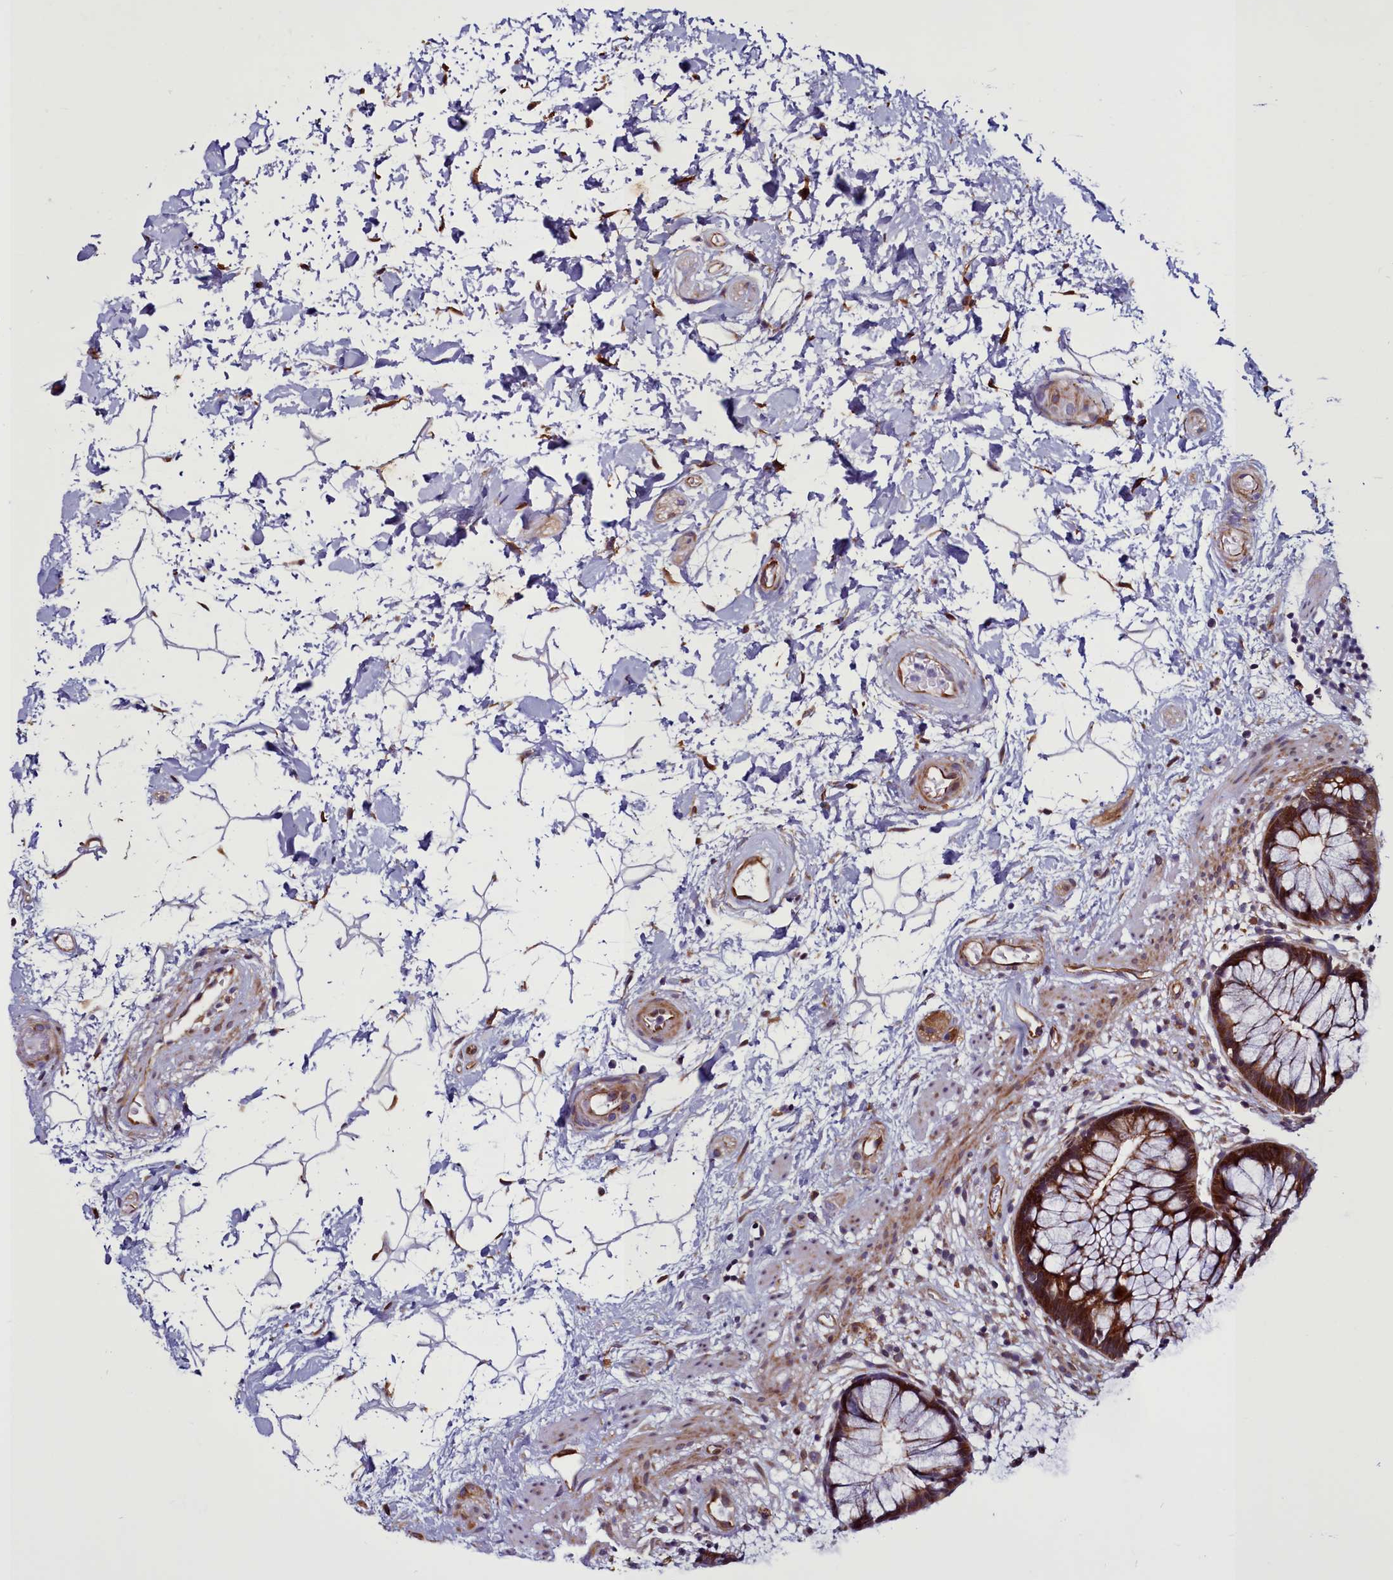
{"staining": {"intensity": "strong", "quantity": ">75%", "location": "cytoplasmic/membranous"}, "tissue": "rectum", "cell_type": "Glandular cells", "image_type": "normal", "snomed": [{"axis": "morphology", "description": "Normal tissue, NOS"}, {"axis": "topography", "description": "Rectum"}], "caption": "Immunohistochemical staining of unremarkable human rectum reveals high levels of strong cytoplasmic/membranous expression in approximately >75% of glandular cells.", "gene": "MCRIP1", "patient": {"sex": "male", "age": 51}}